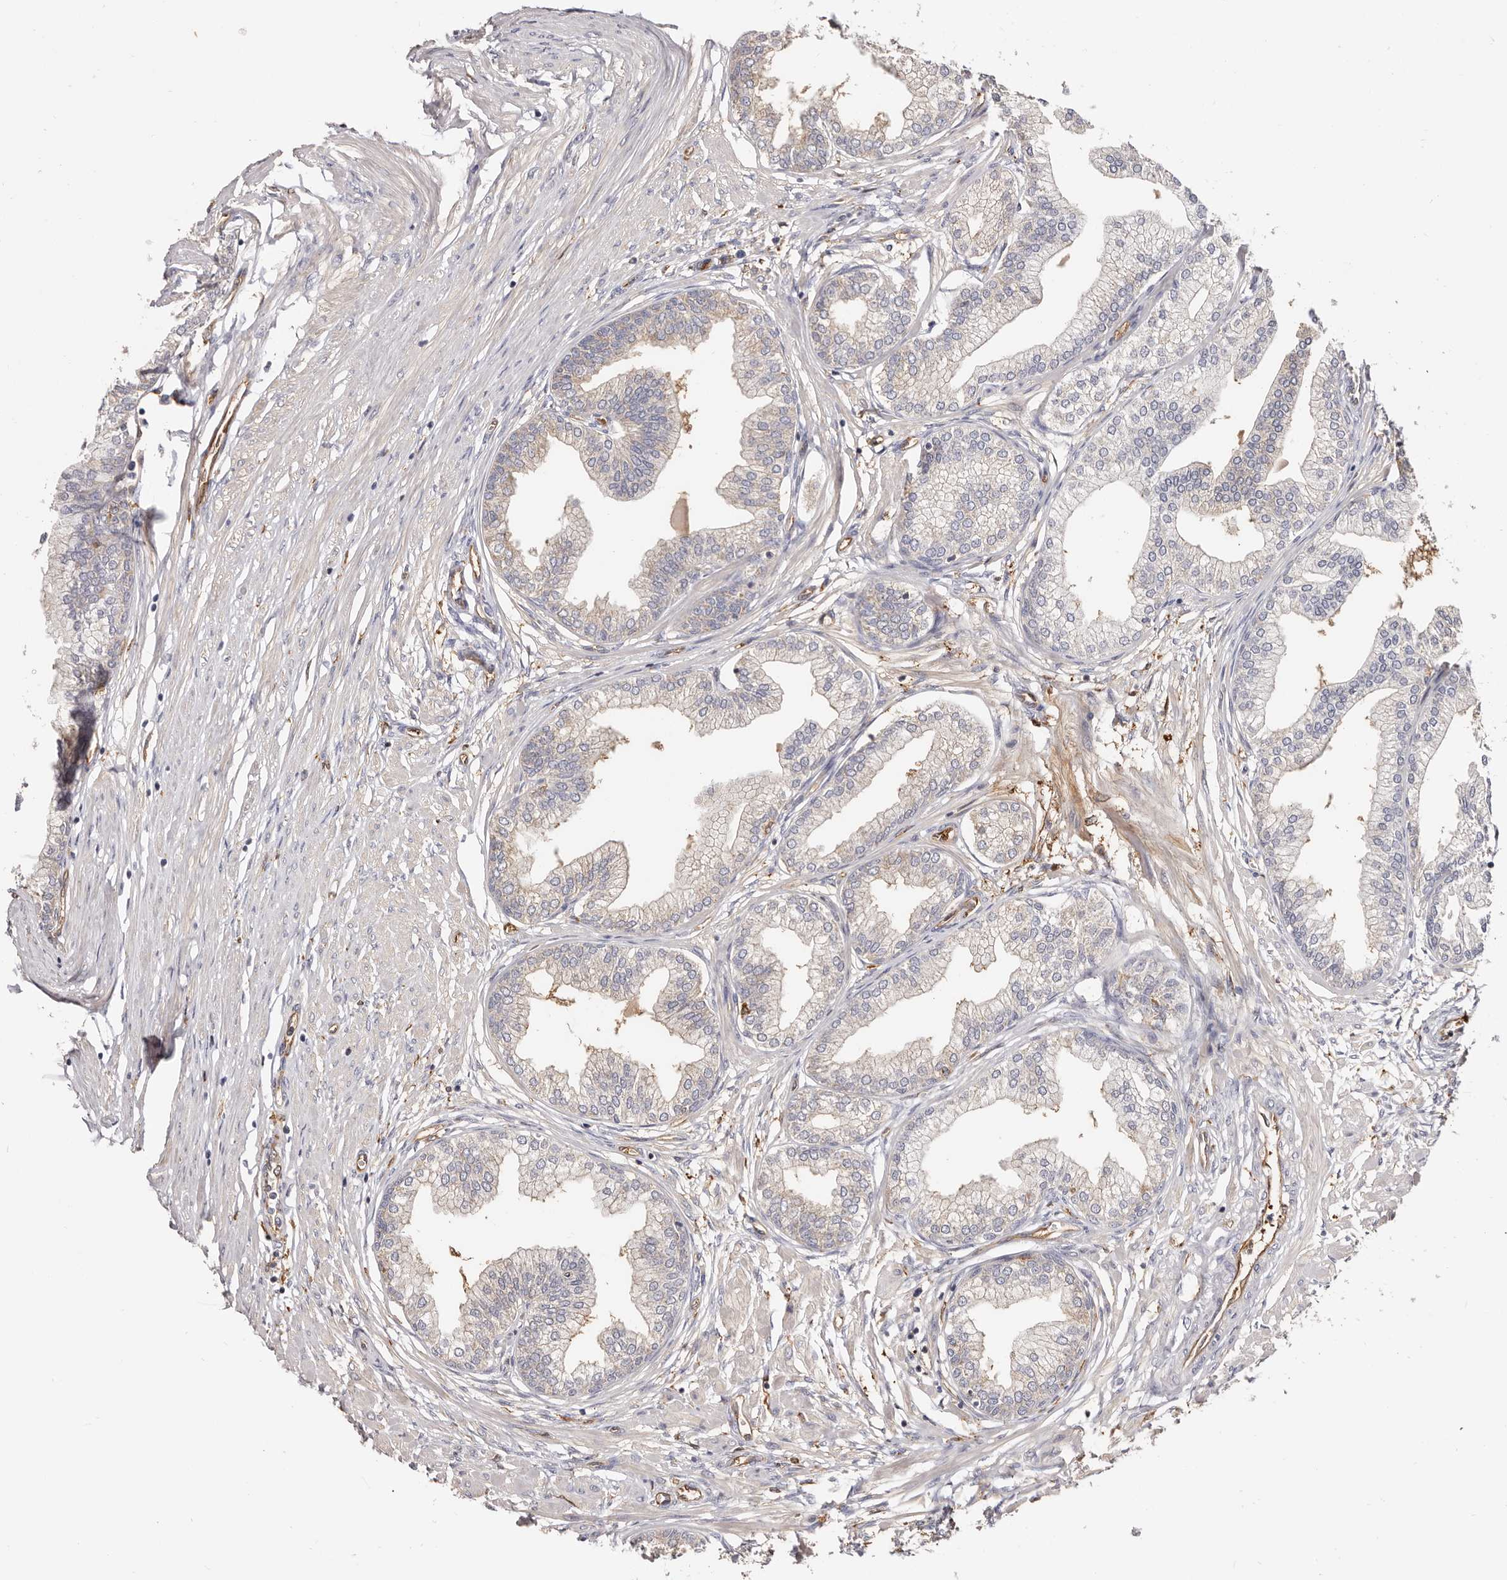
{"staining": {"intensity": "moderate", "quantity": "25%-75%", "location": "cytoplasmic/membranous"}, "tissue": "prostate", "cell_type": "Glandular cells", "image_type": "normal", "snomed": [{"axis": "morphology", "description": "Normal tissue, NOS"}, {"axis": "morphology", "description": "Urothelial carcinoma, Low grade"}, {"axis": "topography", "description": "Urinary bladder"}, {"axis": "topography", "description": "Prostate"}], "caption": "Protein staining displays moderate cytoplasmic/membranous staining in approximately 25%-75% of glandular cells in benign prostate.", "gene": "LAP3", "patient": {"sex": "male", "age": 60}}